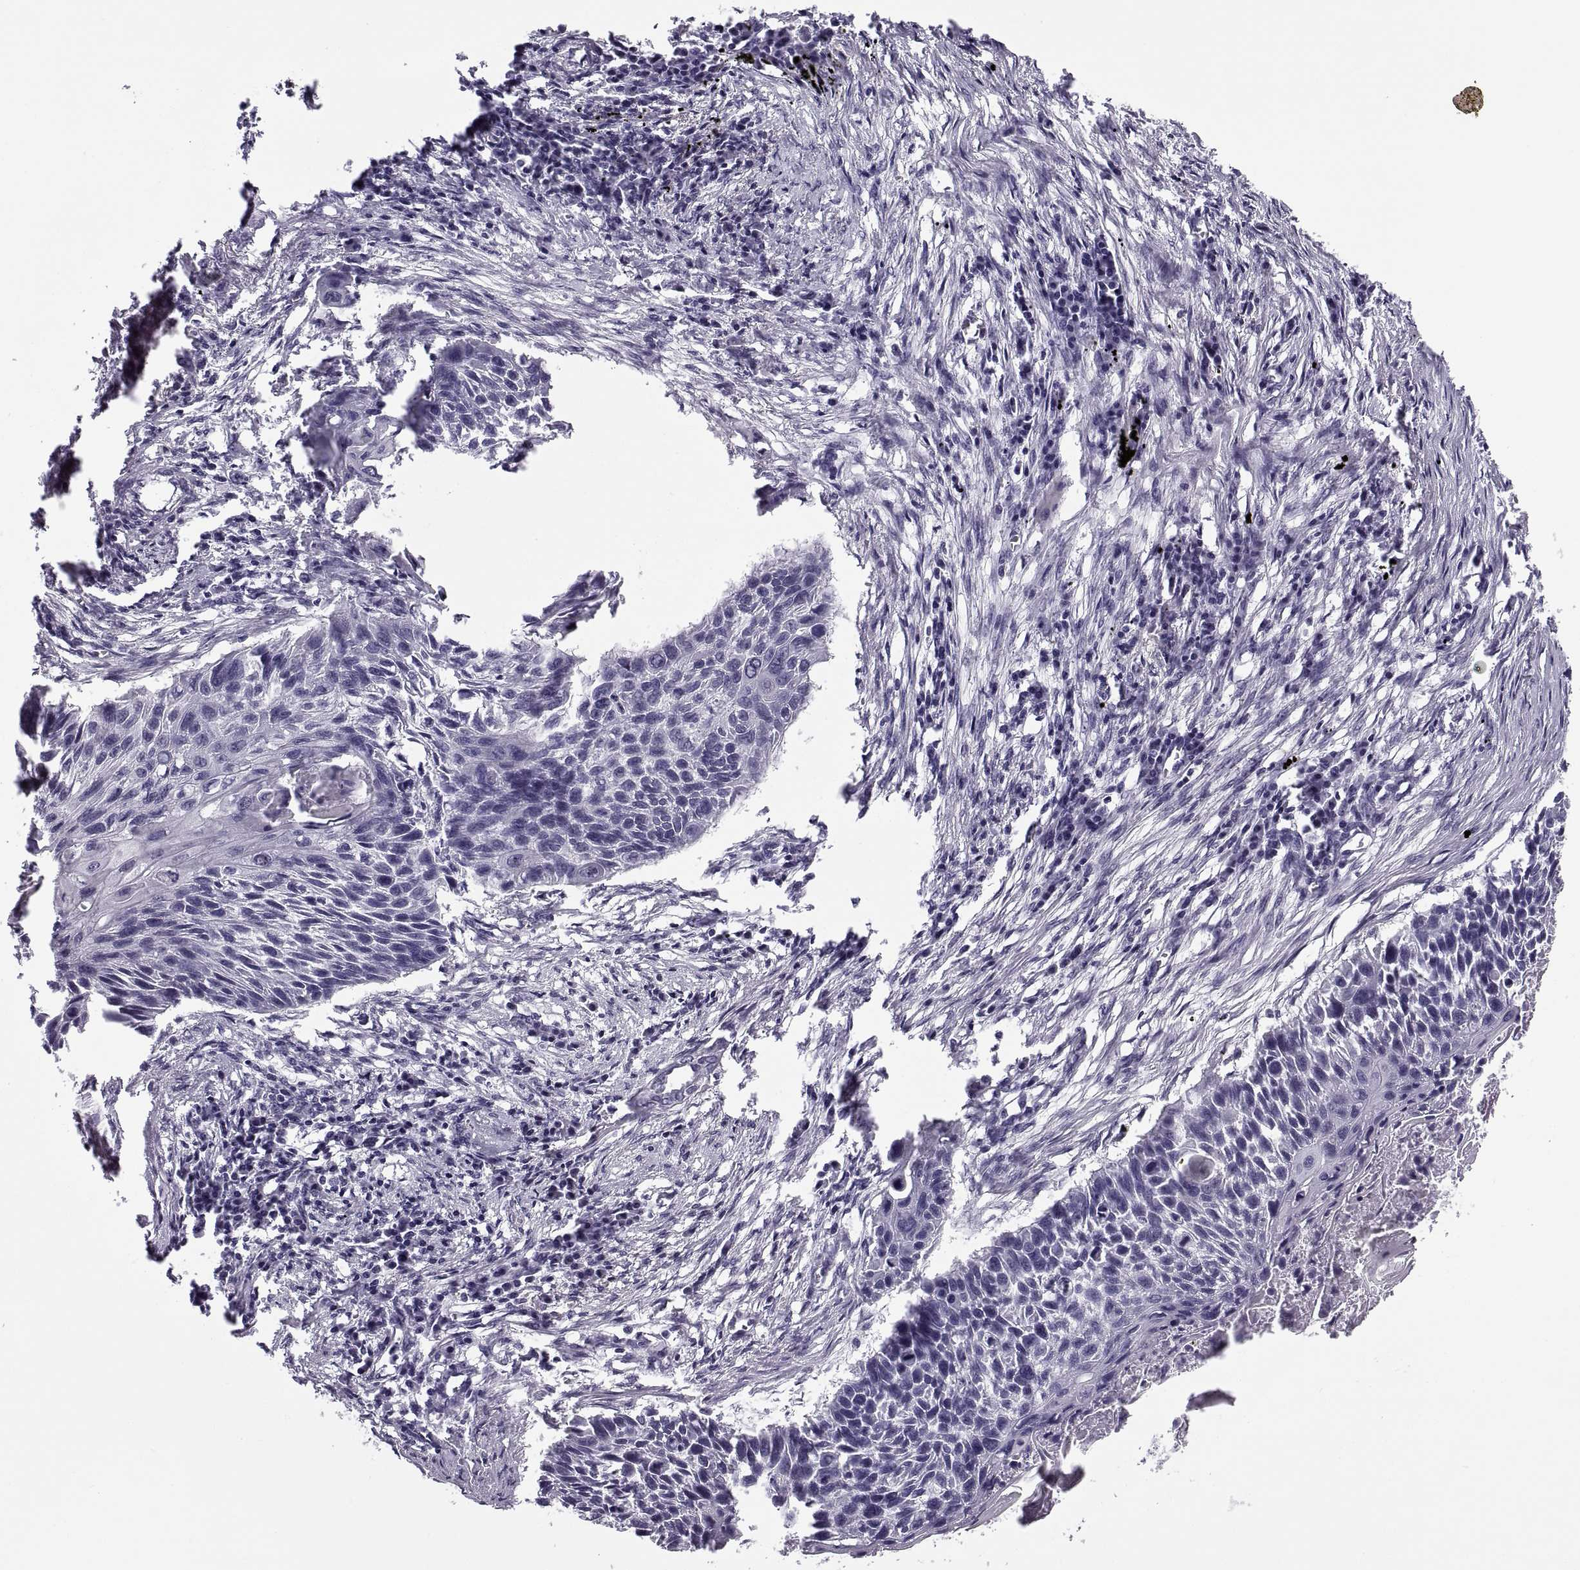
{"staining": {"intensity": "negative", "quantity": "none", "location": "none"}, "tissue": "lung cancer", "cell_type": "Tumor cells", "image_type": "cancer", "snomed": [{"axis": "morphology", "description": "Squamous cell carcinoma, NOS"}, {"axis": "topography", "description": "Lung"}], "caption": "Immunohistochemical staining of human lung squamous cell carcinoma exhibits no significant staining in tumor cells.", "gene": "TBC1D3G", "patient": {"sex": "male", "age": 78}}